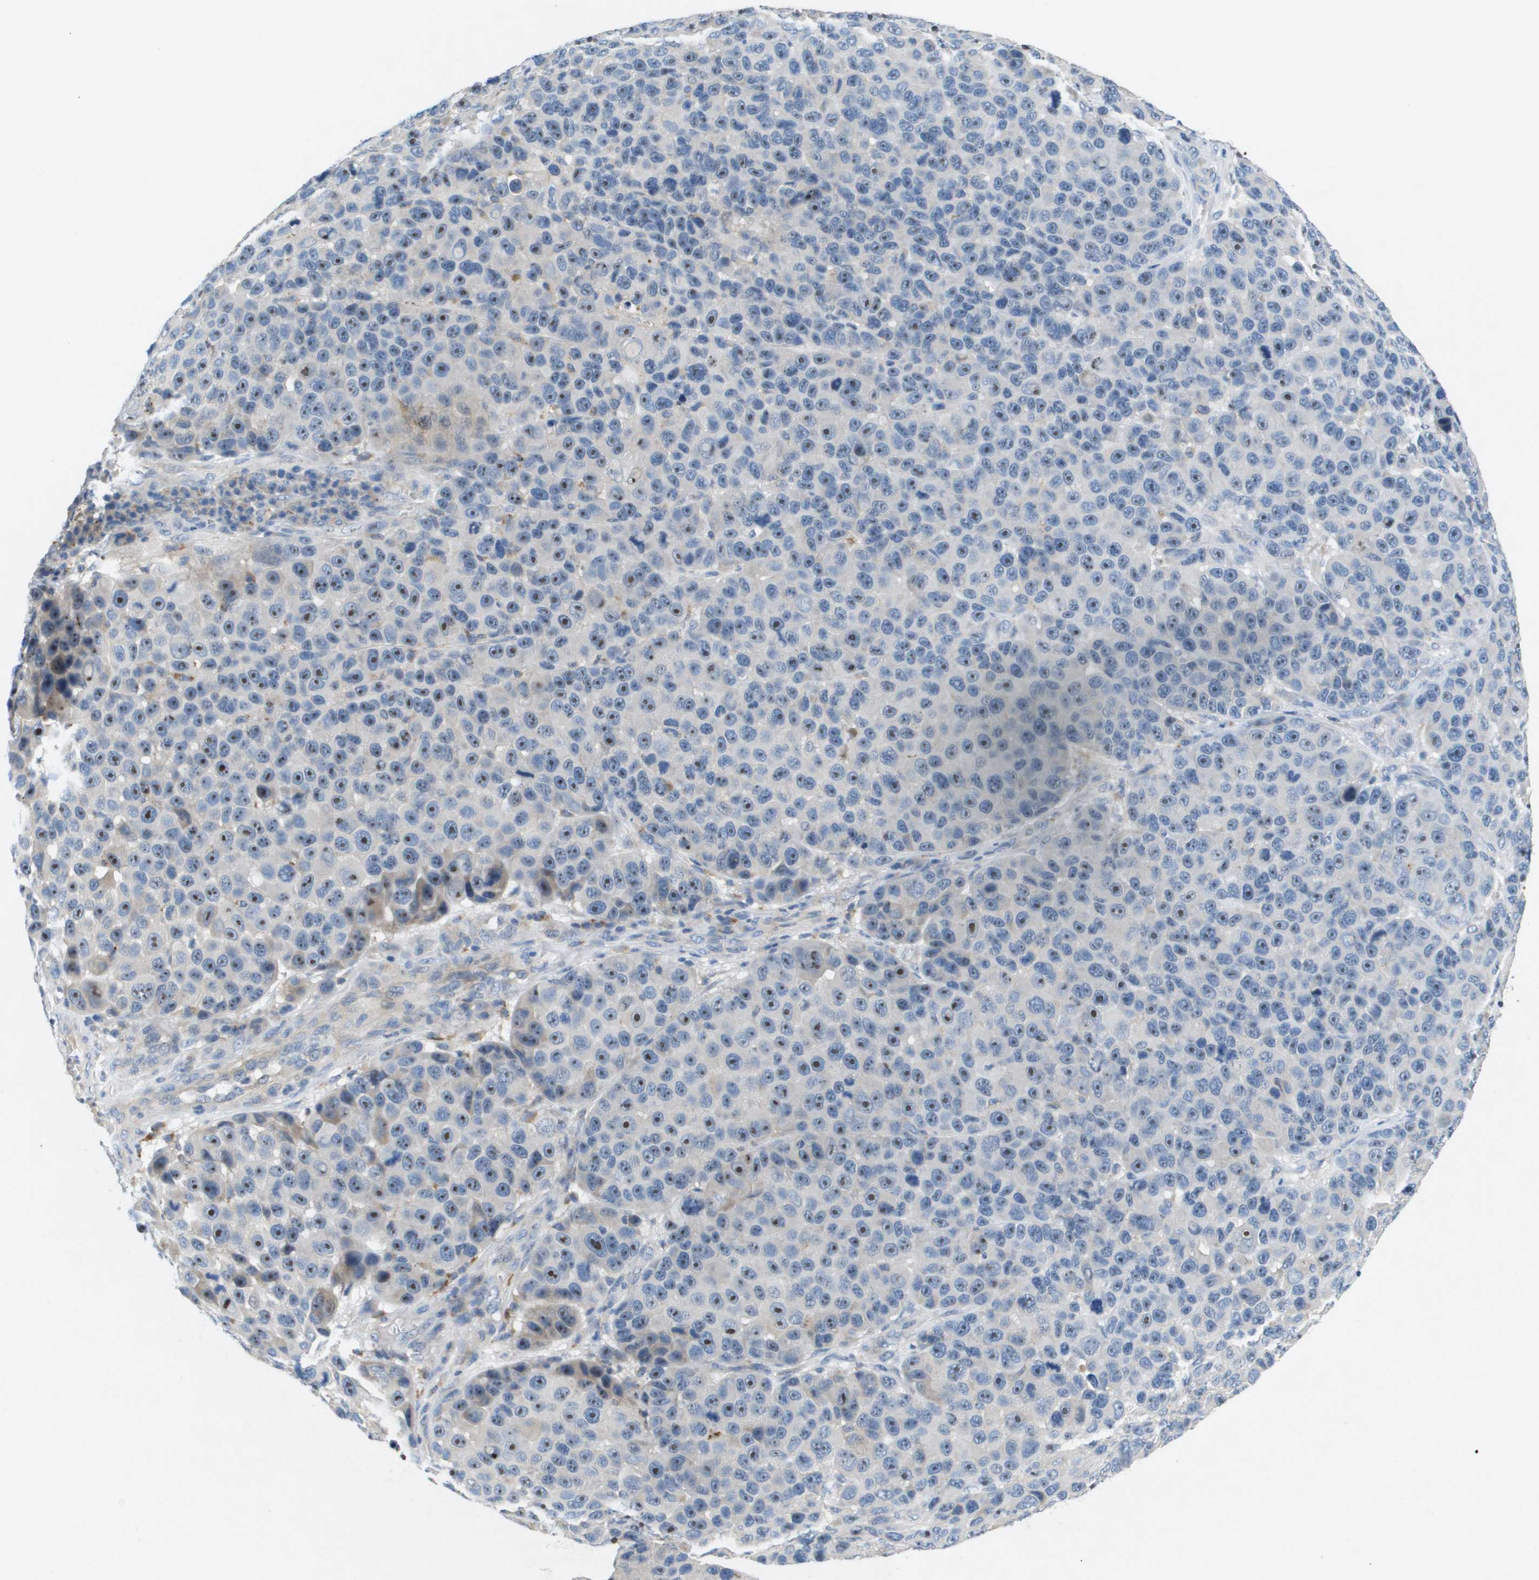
{"staining": {"intensity": "moderate", "quantity": "25%-75%", "location": "nuclear"}, "tissue": "melanoma", "cell_type": "Tumor cells", "image_type": "cancer", "snomed": [{"axis": "morphology", "description": "Malignant melanoma, NOS"}, {"axis": "topography", "description": "Skin"}], "caption": "DAB immunohistochemical staining of human melanoma exhibits moderate nuclear protein staining in about 25%-75% of tumor cells. (DAB IHC with brightfield microscopy, high magnification).", "gene": "B3GNT5", "patient": {"sex": "male", "age": 53}}